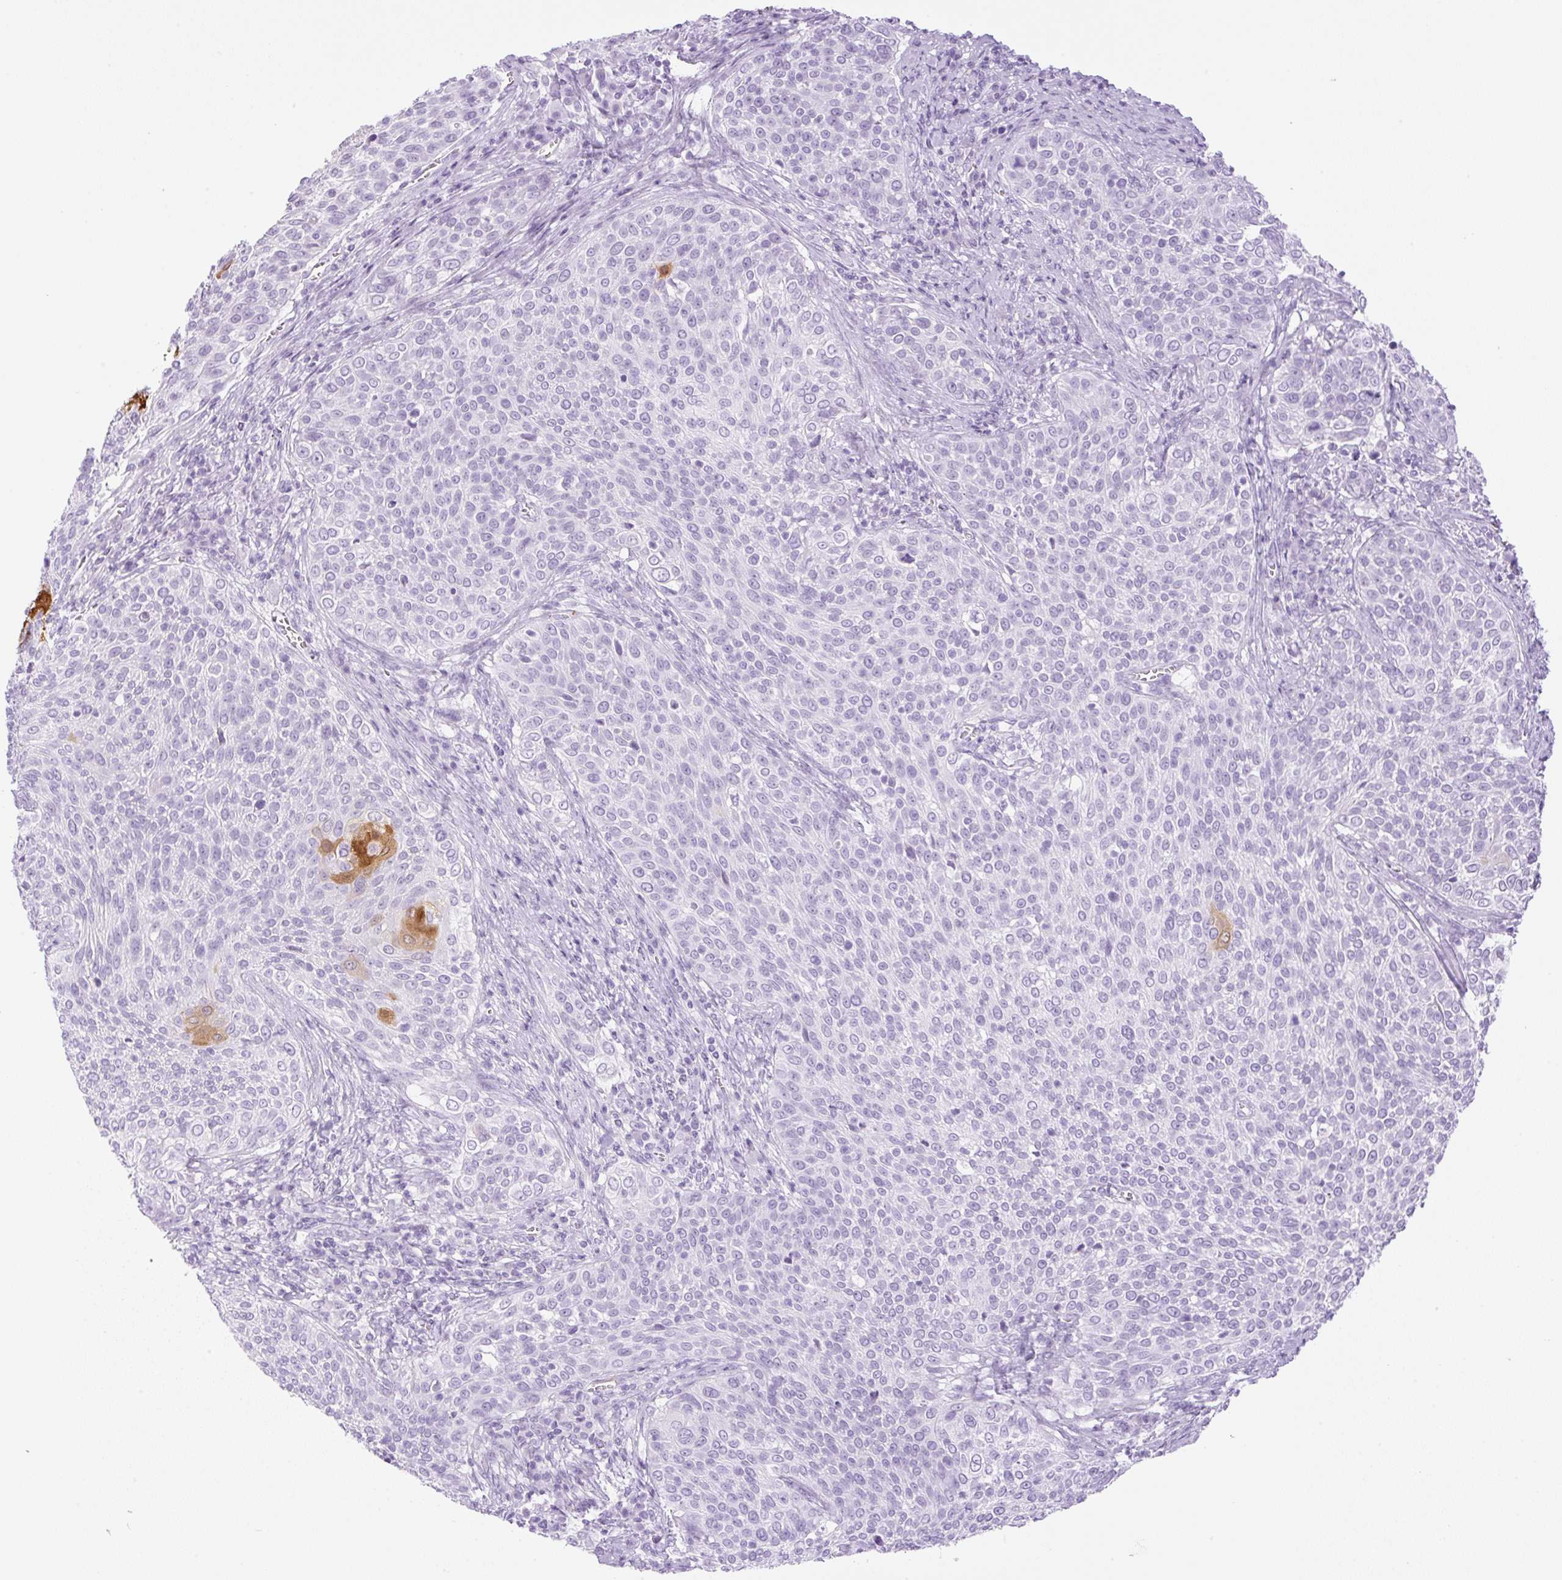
{"staining": {"intensity": "strong", "quantity": "<25%", "location": "cytoplasmic/membranous,nuclear"}, "tissue": "cervical cancer", "cell_type": "Tumor cells", "image_type": "cancer", "snomed": [{"axis": "morphology", "description": "Squamous cell carcinoma, NOS"}, {"axis": "topography", "description": "Cervix"}], "caption": "This is a photomicrograph of immunohistochemistry (IHC) staining of squamous cell carcinoma (cervical), which shows strong expression in the cytoplasmic/membranous and nuclear of tumor cells.", "gene": "SPRR4", "patient": {"sex": "female", "age": 31}}